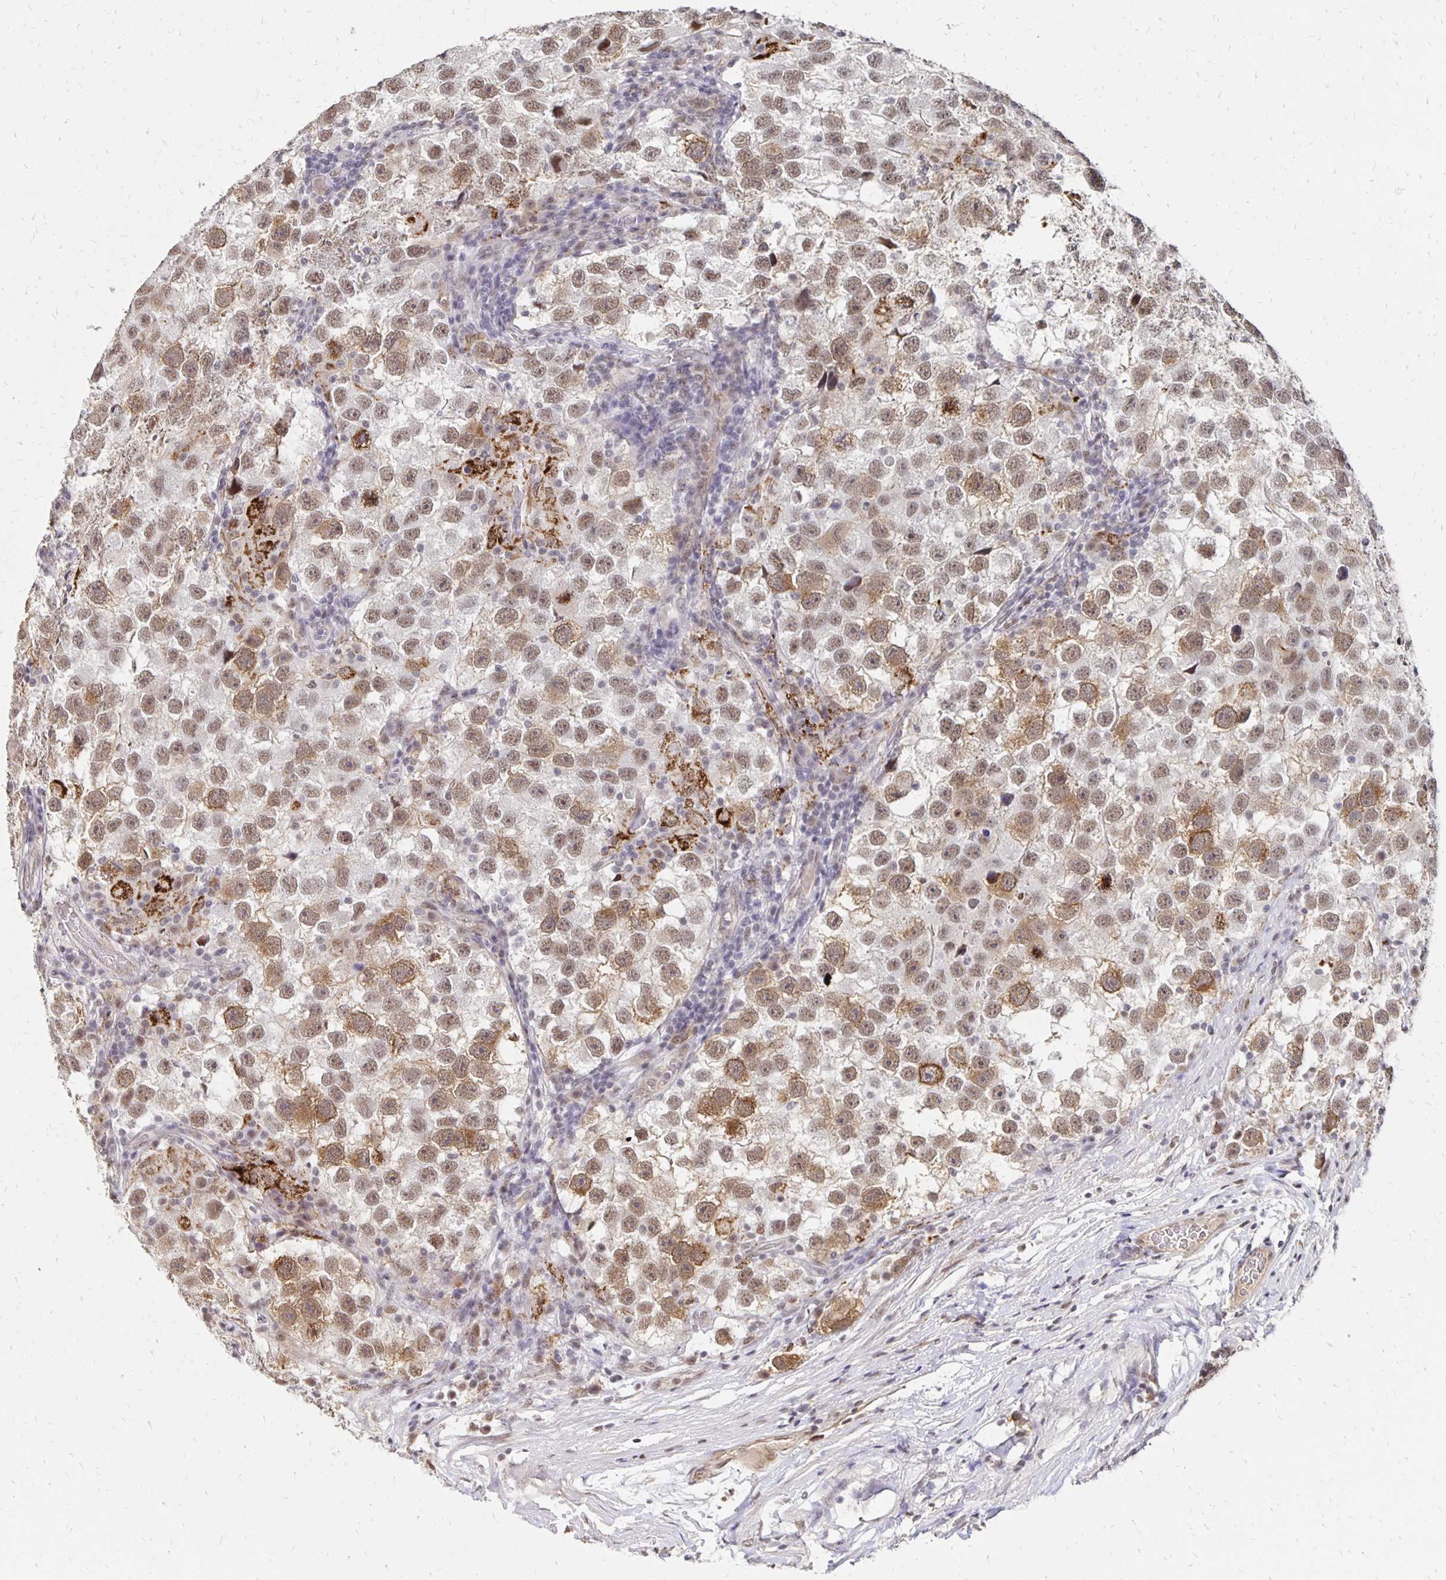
{"staining": {"intensity": "moderate", "quantity": ">75%", "location": "nuclear"}, "tissue": "testis cancer", "cell_type": "Tumor cells", "image_type": "cancer", "snomed": [{"axis": "morphology", "description": "Seminoma, NOS"}, {"axis": "topography", "description": "Testis"}], "caption": "Protein analysis of testis cancer tissue displays moderate nuclear staining in about >75% of tumor cells.", "gene": "CLASRP", "patient": {"sex": "male", "age": 26}}